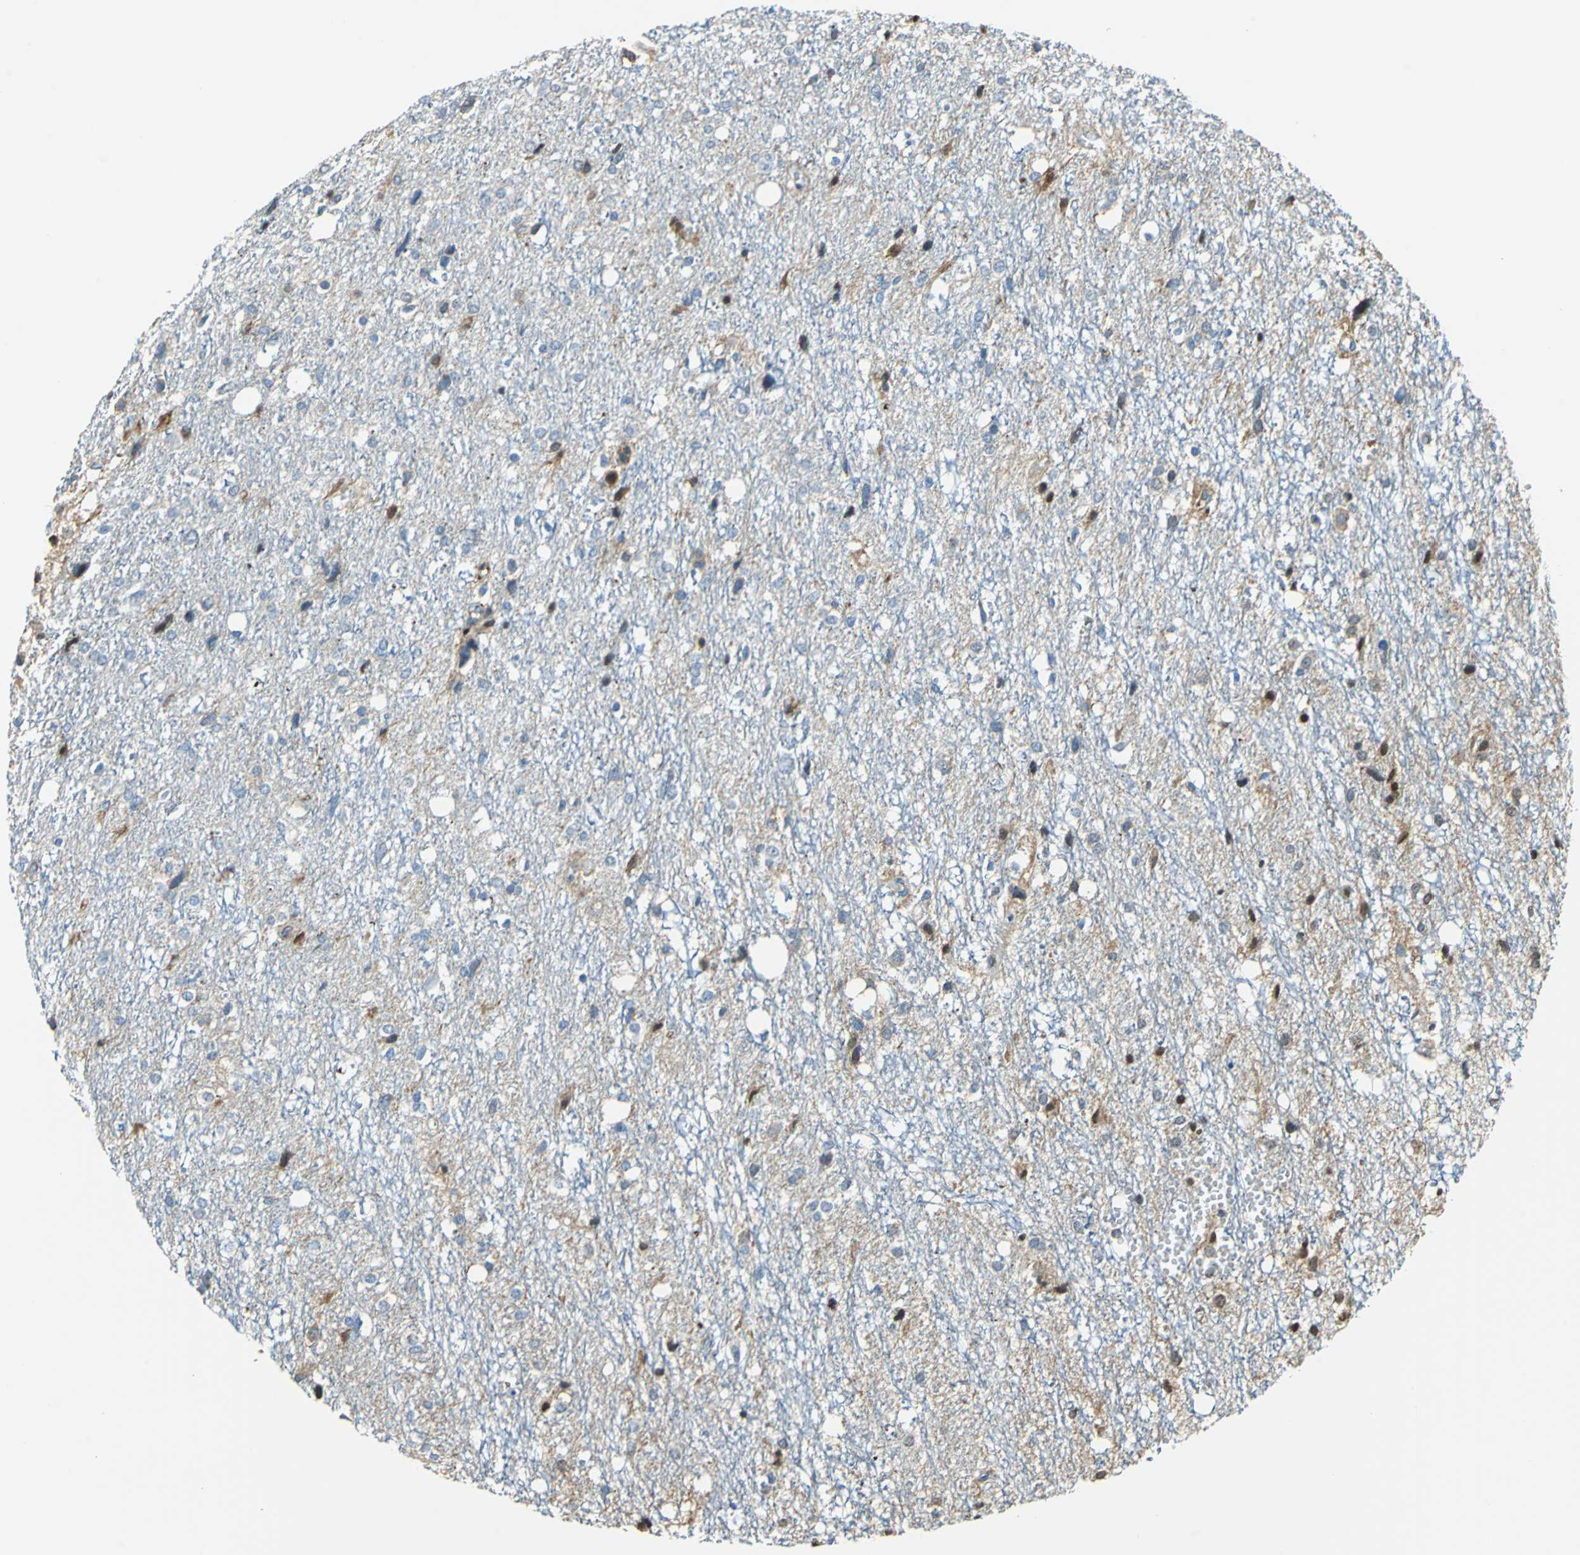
{"staining": {"intensity": "moderate", "quantity": "25%-75%", "location": "cytoplasmic/membranous,nuclear"}, "tissue": "glioma", "cell_type": "Tumor cells", "image_type": "cancer", "snomed": [{"axis": "morphology", "description": "Glioma, malignant, High grade"}, {"axis": "topography", "description": "Brain"}], "caption": "Glioma stained with a brown dye demonstrates moderate cytoplasmic/membranous and nuclear positive positivity in about 25%-75% of tumor cells.", "gene": "ALB", "patient": {"sex": "female", "age": 59}}